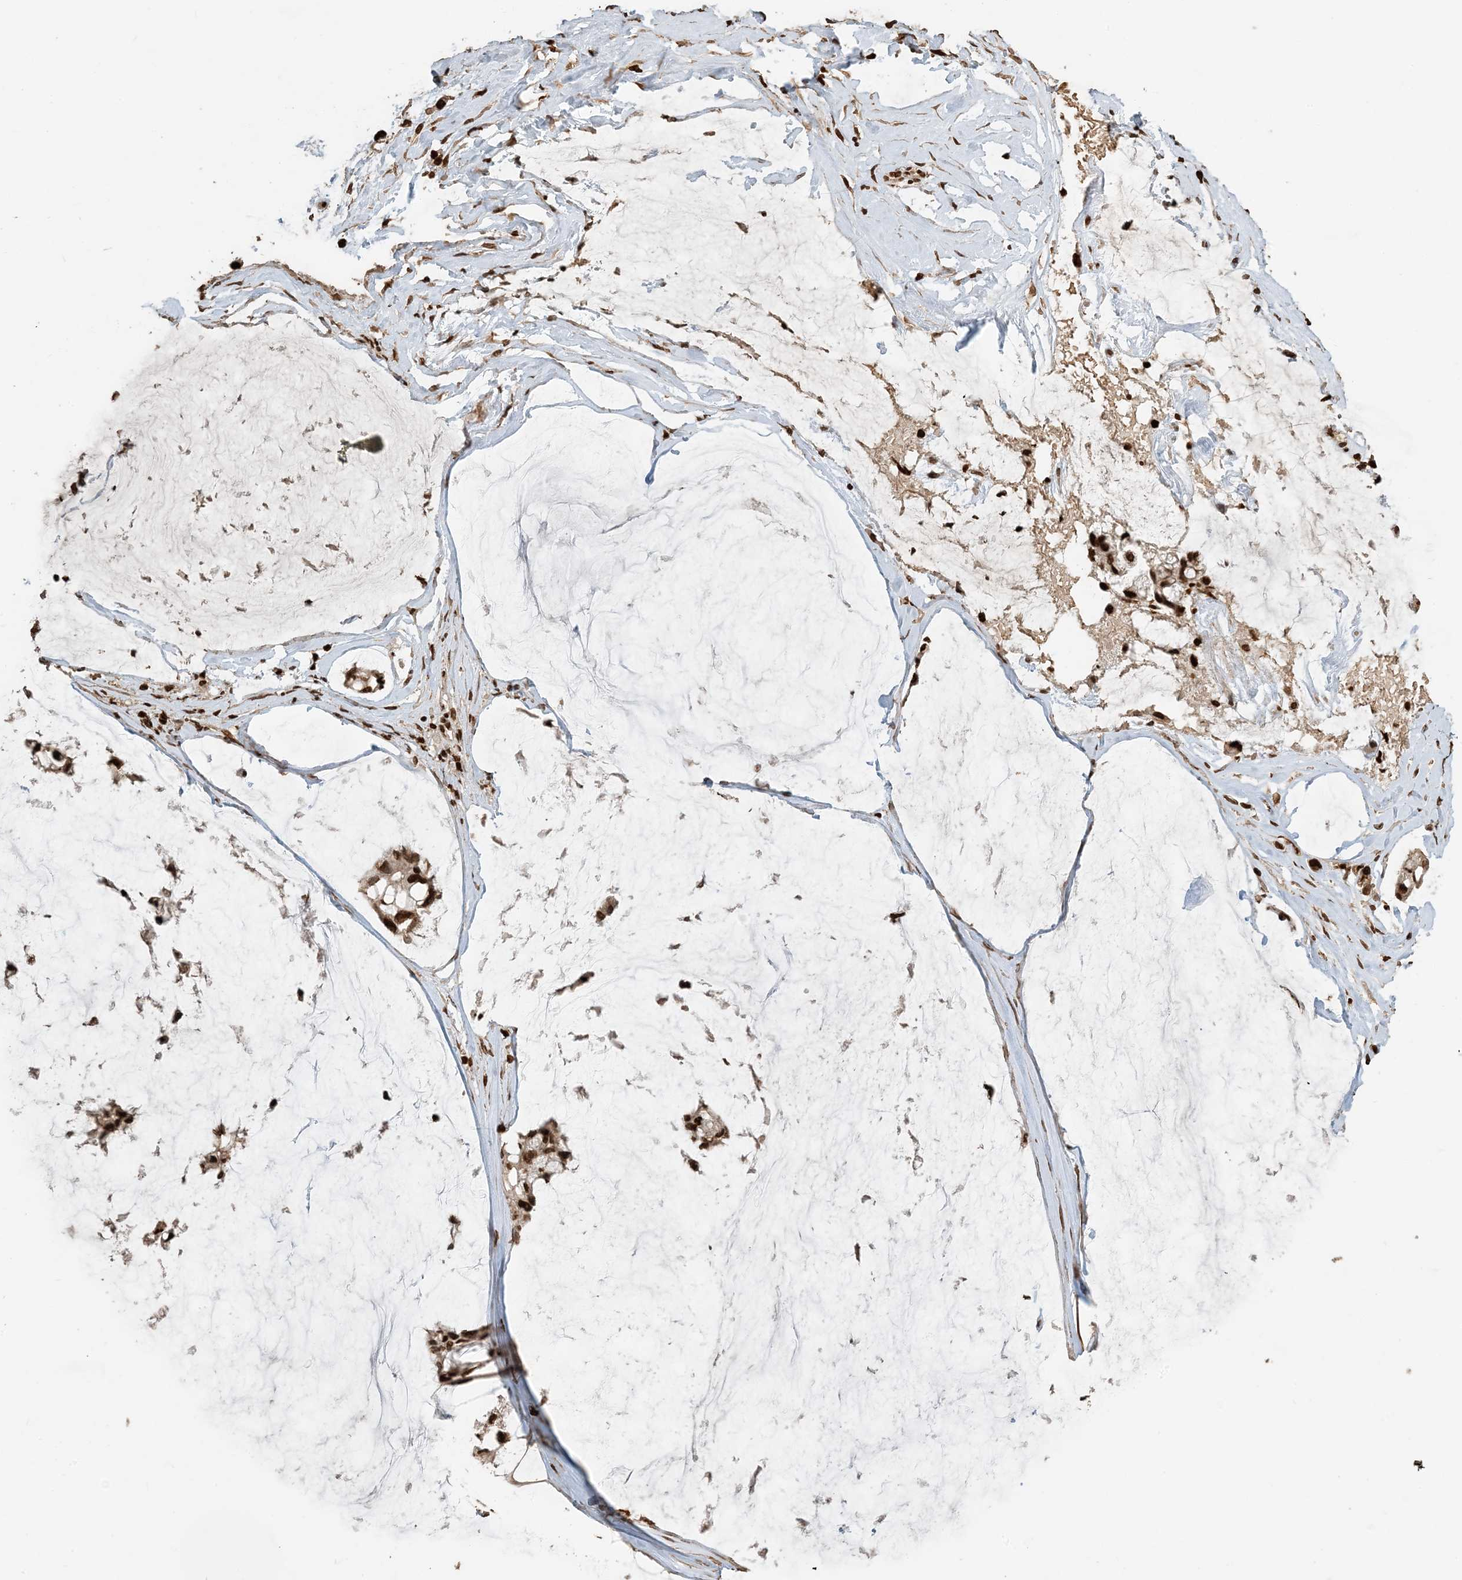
{"staining": {"intensity": "strong", "quantity": ">75%", "location": "nuclear"}, "tissue": "ovarian cancer", "cell_type": "Tumor cells", "image_type": "cancer", "snomed": [{"axis": "morphology", "description": "Cystadenocarcinoma, mucinous, NOS"}, {"axis": "topography", "description": "Ovary"}], "caption": "Immunohistochemical staining of human ovarian mucinous cystadenocarcinoma exhibits high levels of strong nuclear protein positivity in about >75% of tumor cells.", "gene": "H3-3B", "patient": {"sex": "female", "age": 39}}